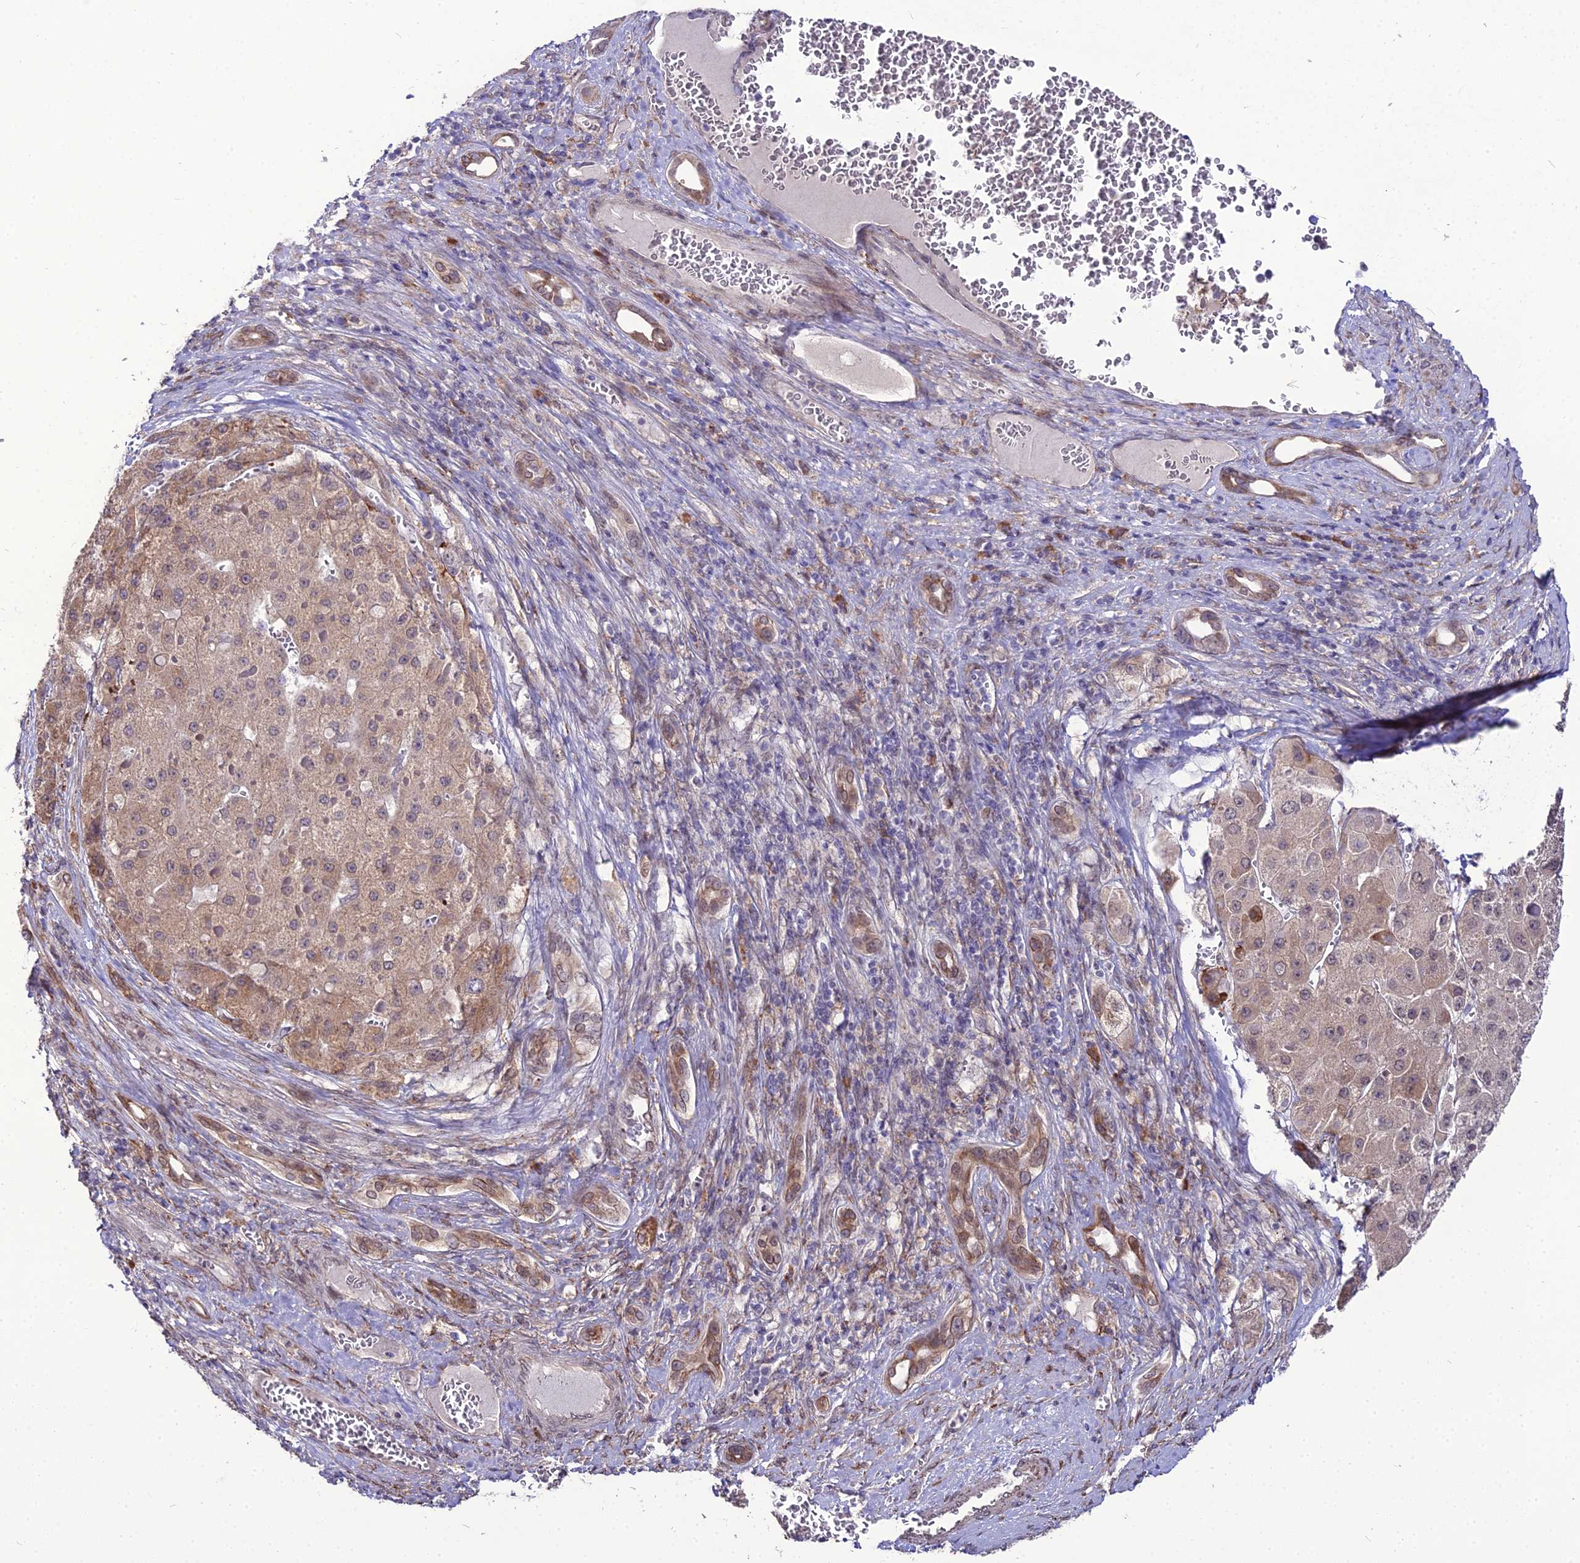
{"staining": {"intensity": "moderate", "quantity": "25%-75%", "location": "cytoplasmic/membranous"}, "tissue": "liver cancer", "cell_type": "Tumor cells", "image_type": "cancer", "snomed": [{"axis": "morphology", "description": "Carcinoma, Hepatocellular, NOS"}, {"axis": "topography", "description": "Liver"}], "caption": "An immunohistochemistry histopathology image of tumor tissue is shown. Protein staining in brown highlights moderate cytoplasmic/membranous positivity in hepatocellular carcinoma (liver) within tumor cells. The protein is stained brown, and the nuclei are stained in blue (DAB IHC with brightfield microscopy, high magnification).", "gene": "TROAP", "patient": {"sex": "female", "age": 73}}